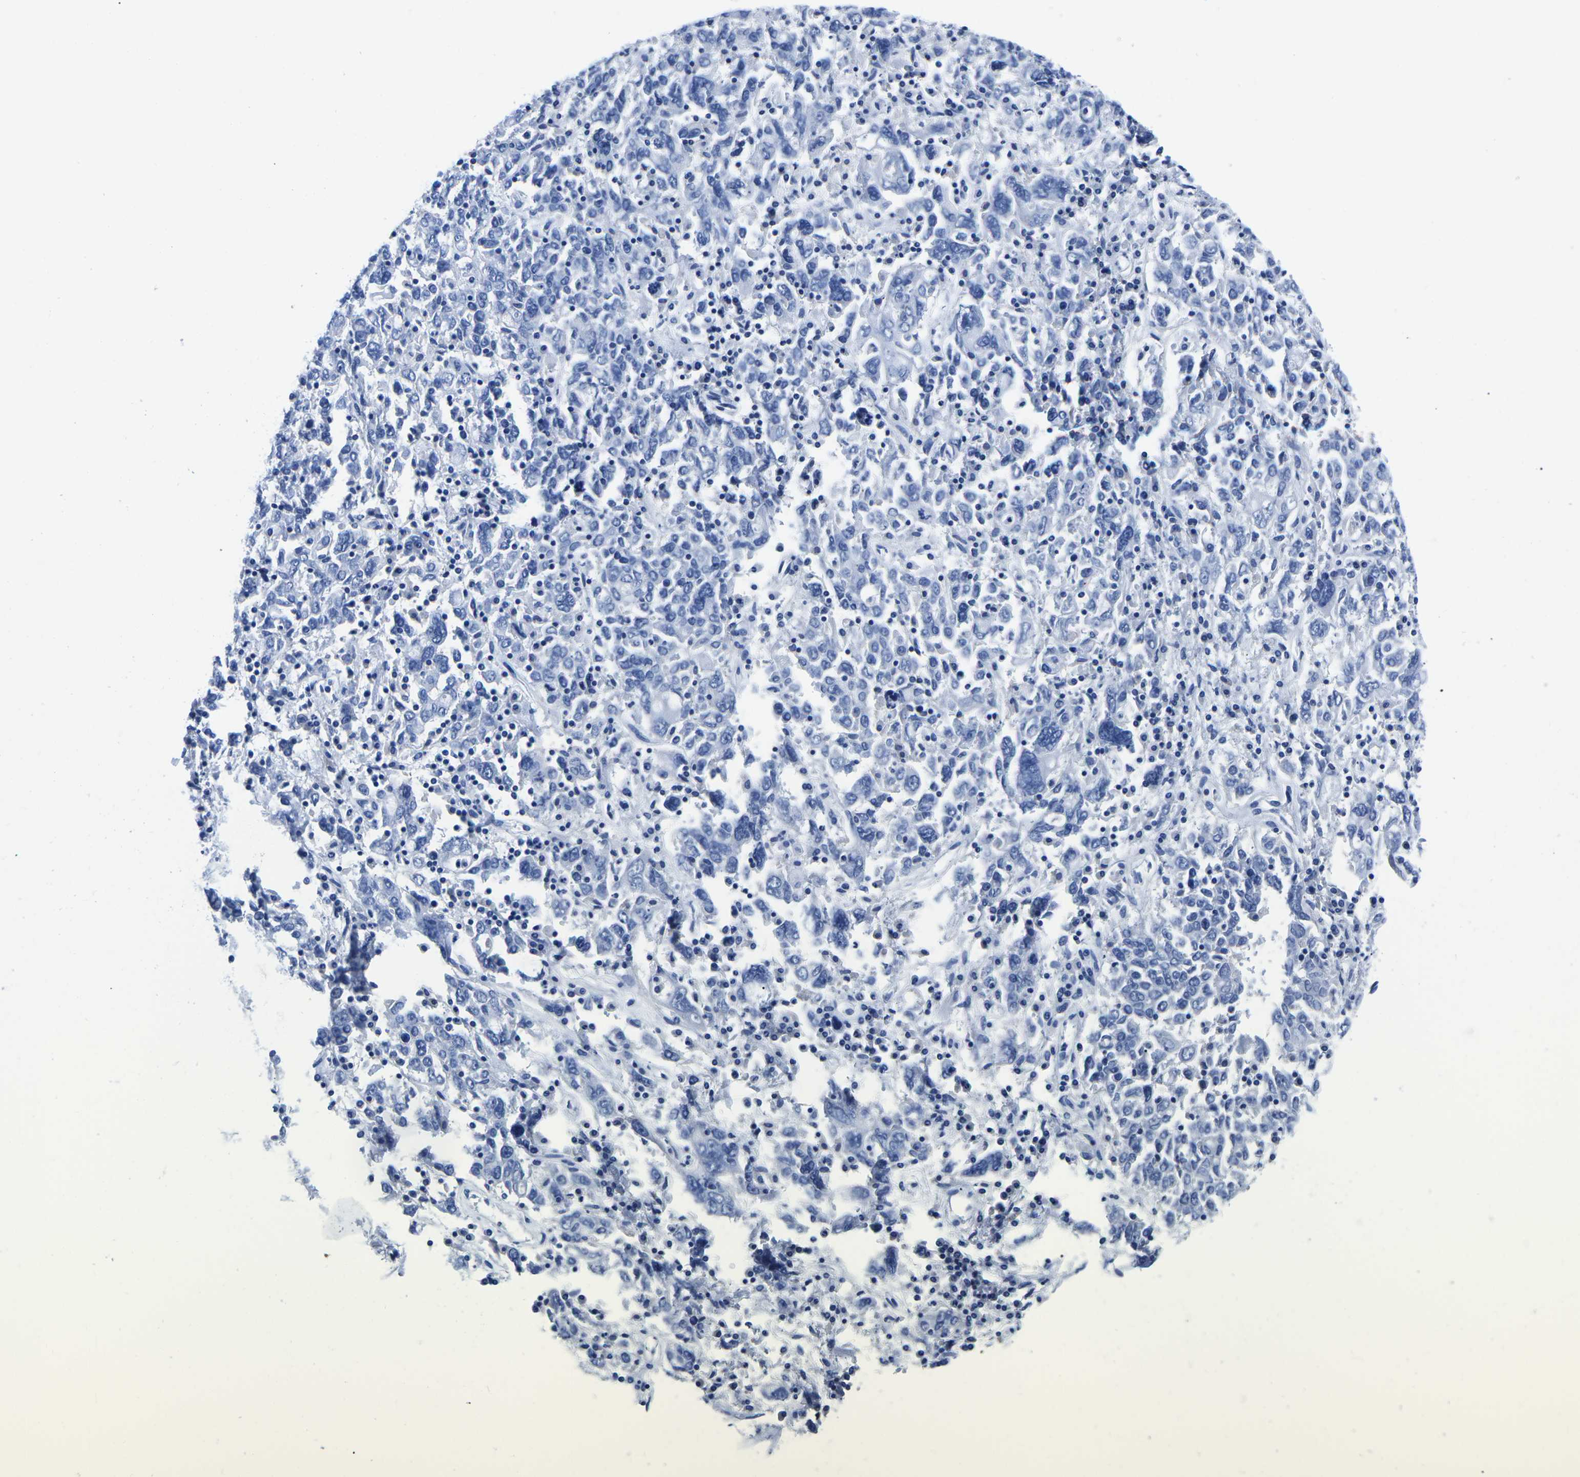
{"staining": {"intensity": "negative", "quantity": "none", "location": "none"}, "tissue": "ovarian cancer", "cell_type": "Tumor cells", "image_type": "cancer", "snomed": [{"axis": "morphology", "description": "Carcinoma, endometroid"}, {"axis": "topography", "description": "Ovary"}], "caption": "High power microscopy image of an IHC image of endometroid carcinoma (ovarian), revealing no significant expression in tumor cells. (DAB (3,3'-diaminobenzidine) immunohistochemistry (IHC) visualized using brightfield microscopy, high magnification).", "gene": "CYP1A2", "patient": {"sex": "female", "age": 62}}